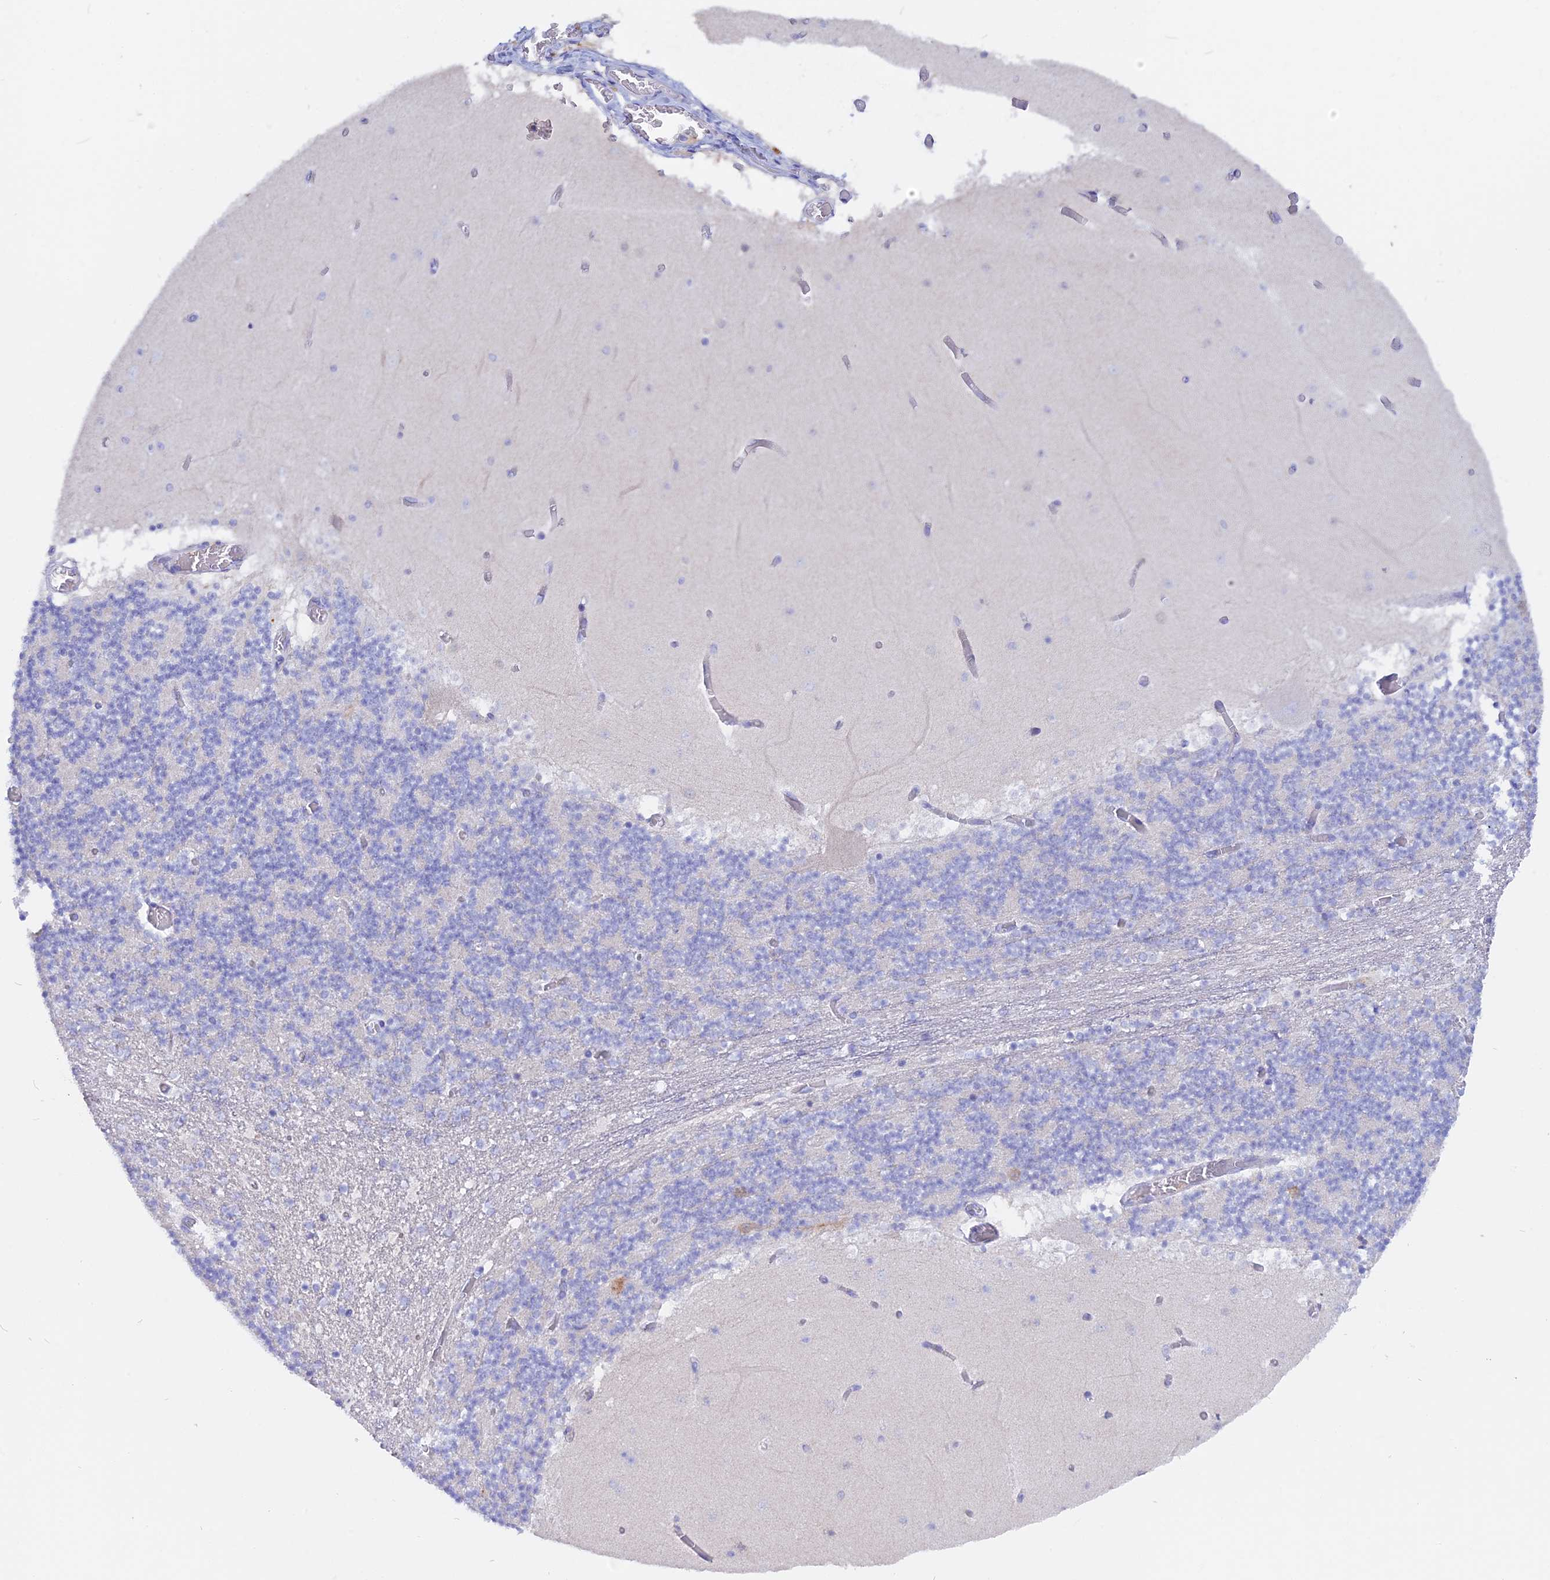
{"staining": {"intensity": "negative", "quantity": "none", "location": "none"}, "tissue": "cerebellum", "cell_type": "Cells in granular layer", "image_type": "normal", "snomed": [{"axis": "morphology", "description": "Normal tissue, NOS"}, {"axis": "topography", "description": "Cerebellum"}], "caption": "Immunohistochemistry (IHC) of benign cerebellum displays no positivity in cells in granular layer. (Brightfield microscopy of DAB IHC at high magnification).", "gene": "ADGRA1", "patient": {"sex": "female", "age": 28}}